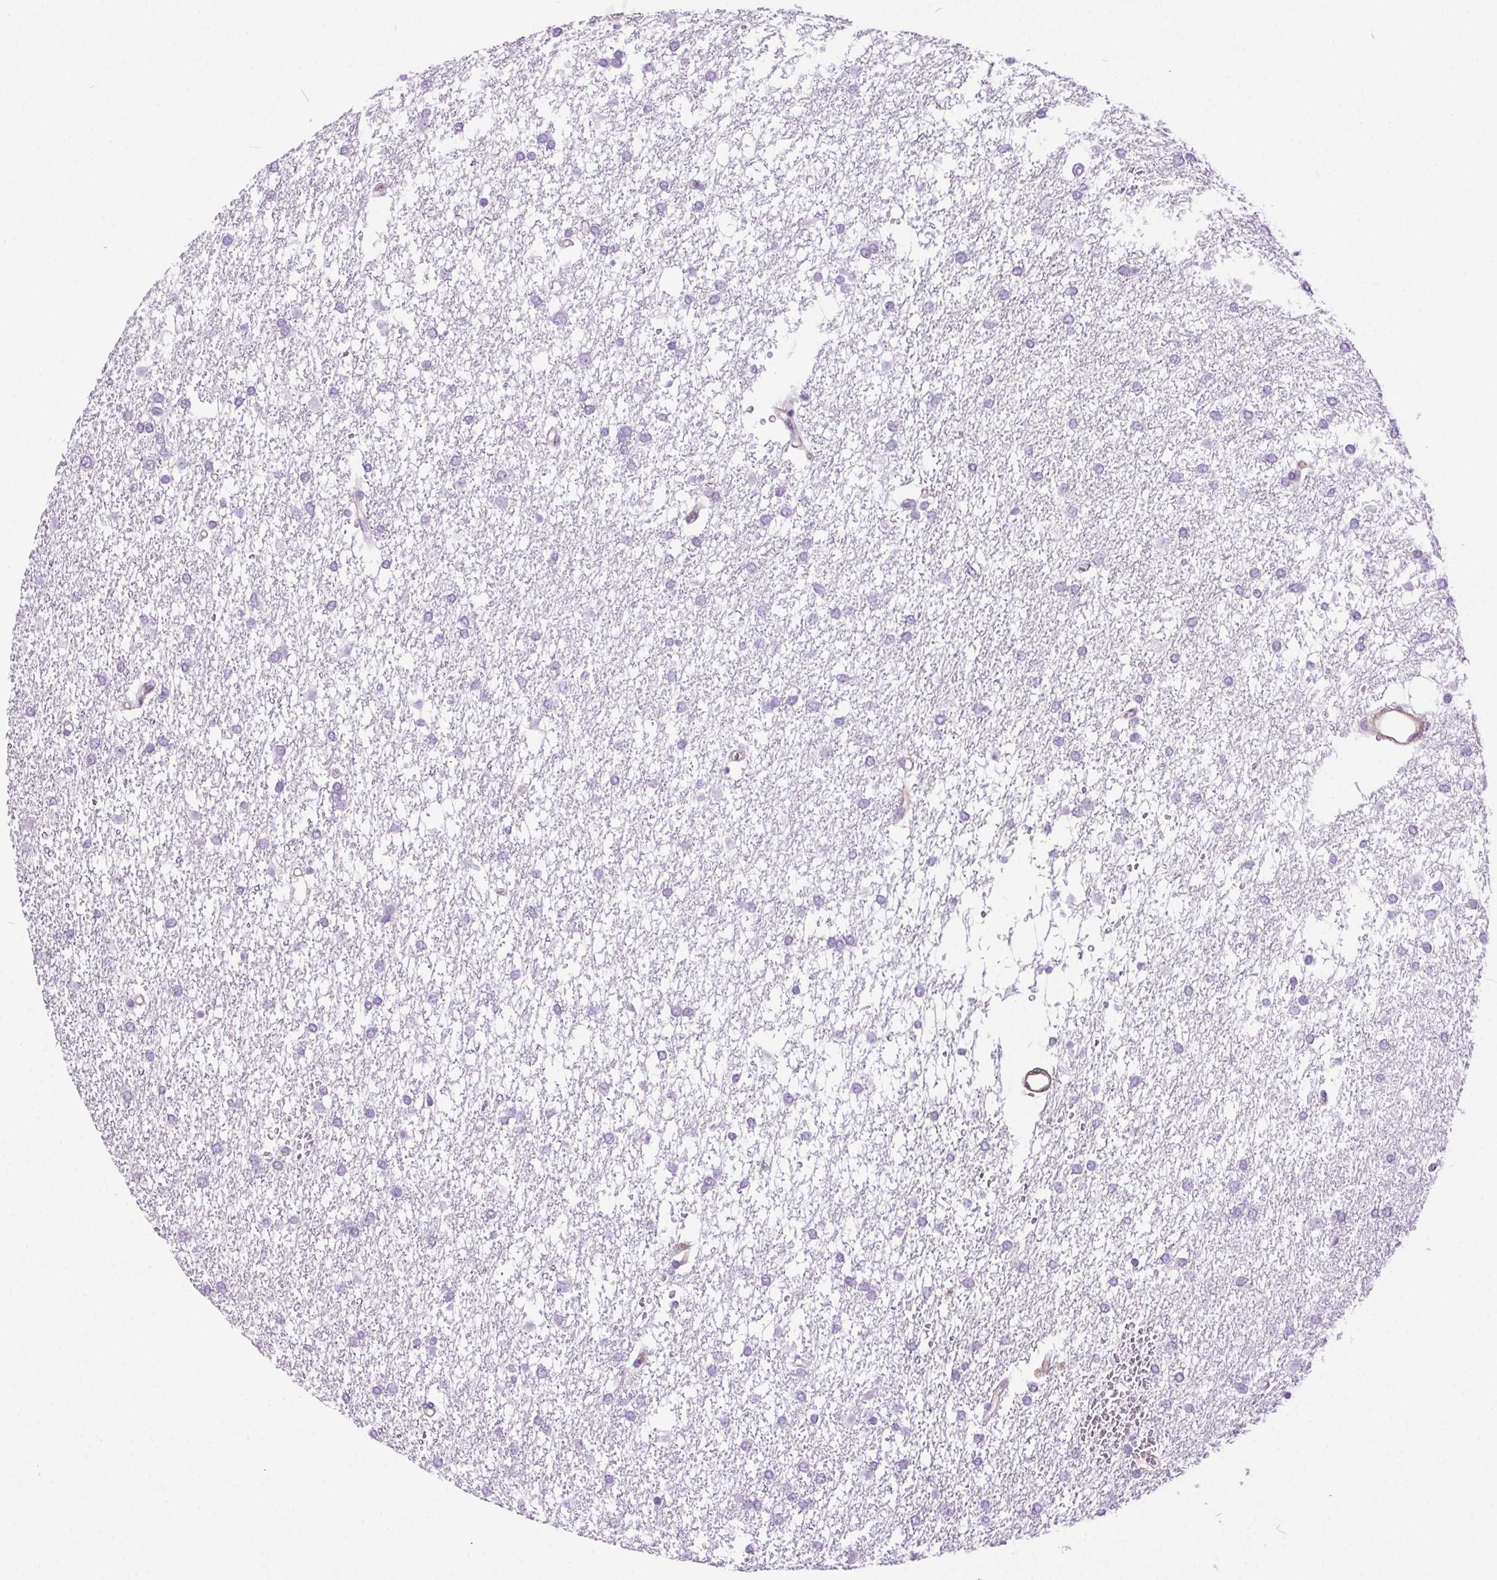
{"staining": {"intensity": "negative", "quantity": "none", "location": "none"}, "tissue": "glioma", "cell_type": "Tumor cells", "image_type": "cancer", "snomed": [{"axis": "morphology", "description": "Glioma, malignant, High grade"}, {"axis": "topography", "description": "Brain"}], "caption": "IHC of glioma shows no expression in tumor cells.", "gene": "SHCBP1L", "patient": {"sex": "female", "age": 61}}